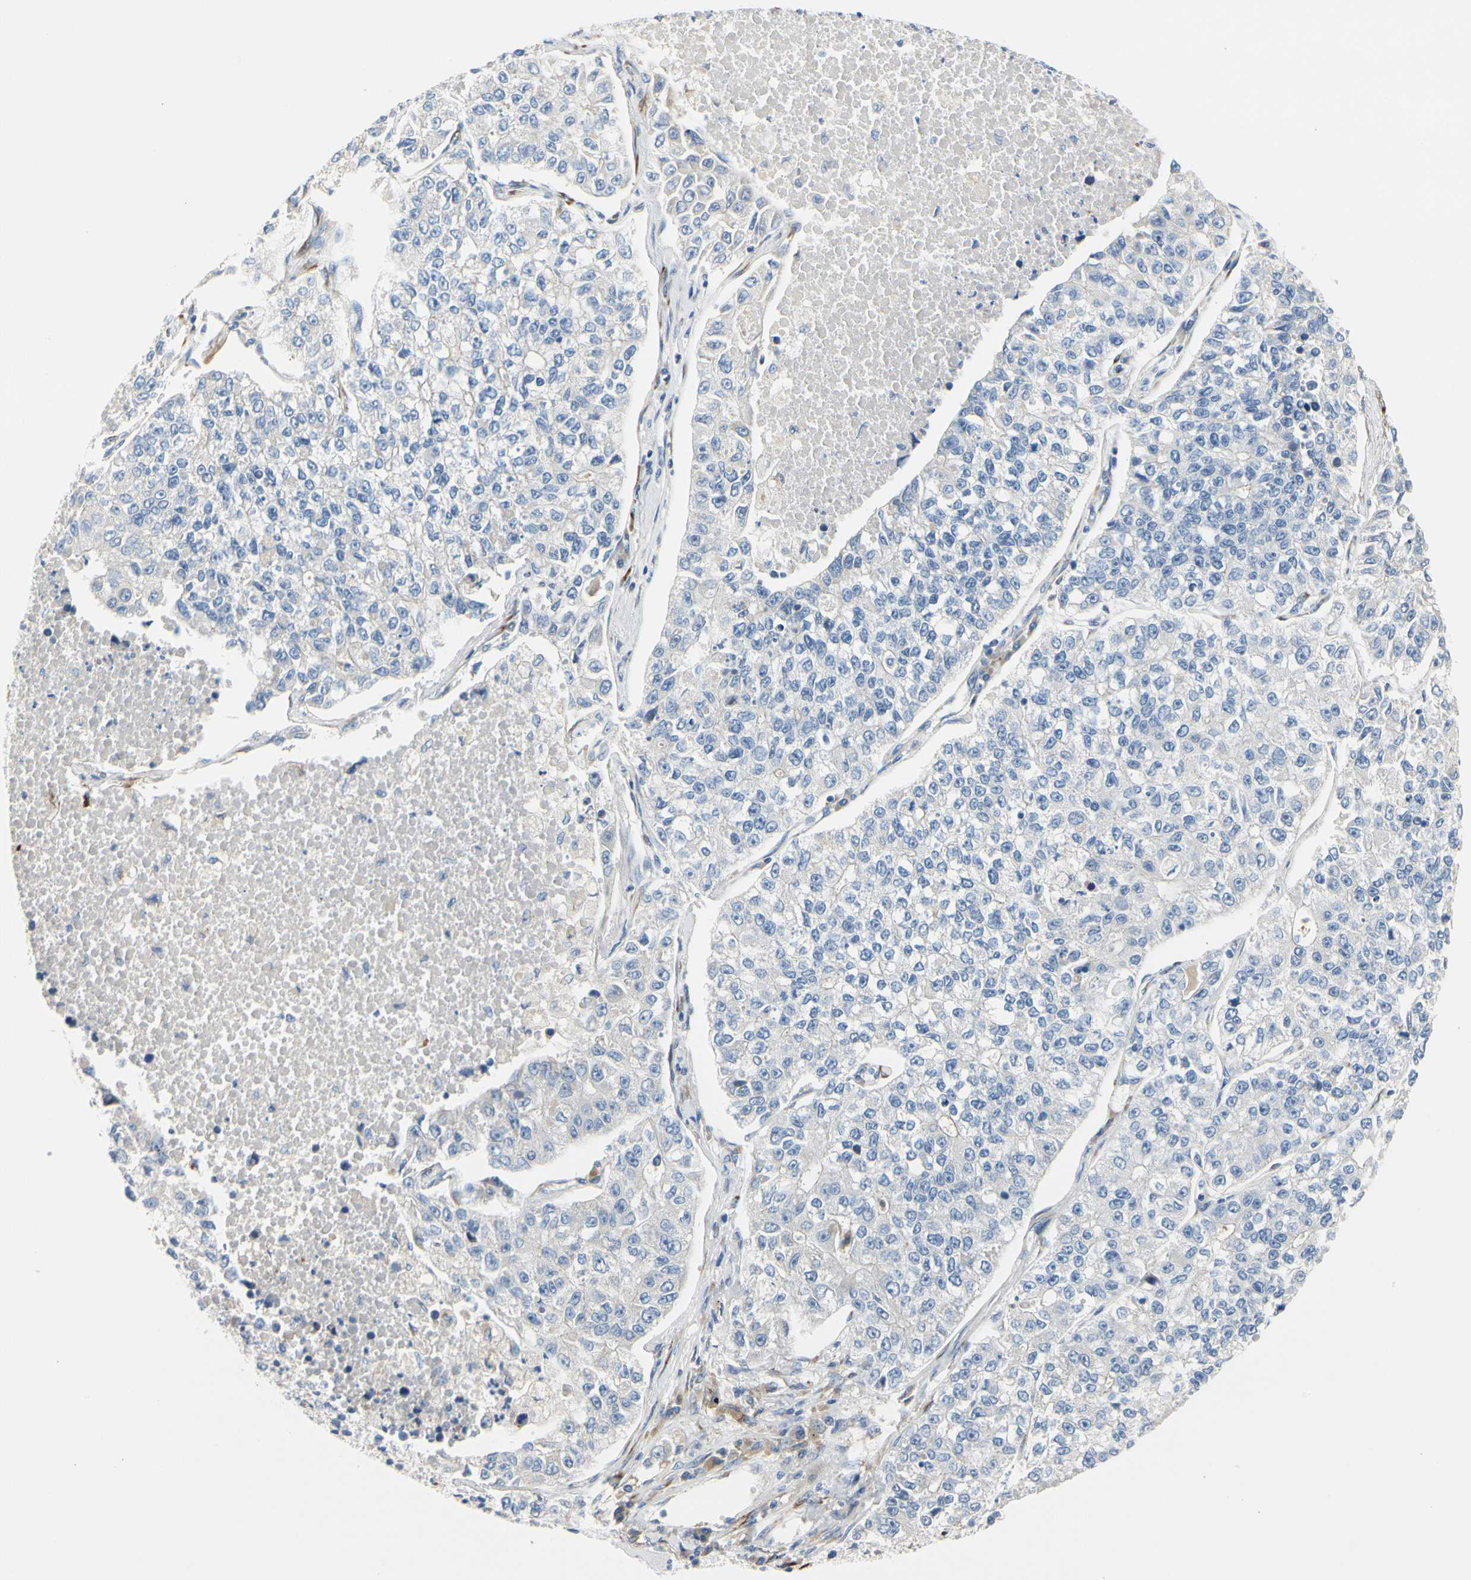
{"staining": {"intensity": "negative", "quantity": "none", "location": "none"}, "tissue": "lung cancer", "cell_type": "Tumor cells", "image_type": "cancer", "snomed": [{"axis": "morphology", "description": "Adenocarcinoma, NOS"}, {"axis": "topography", "description": "Lung"}], "caption": "Photomicrograph shows no protein staining in tumor cells of lung cancer (adenocarcinoma) tissue.", "gene": "ZNF236", "patient": {"sex": "male", "age": 49}}